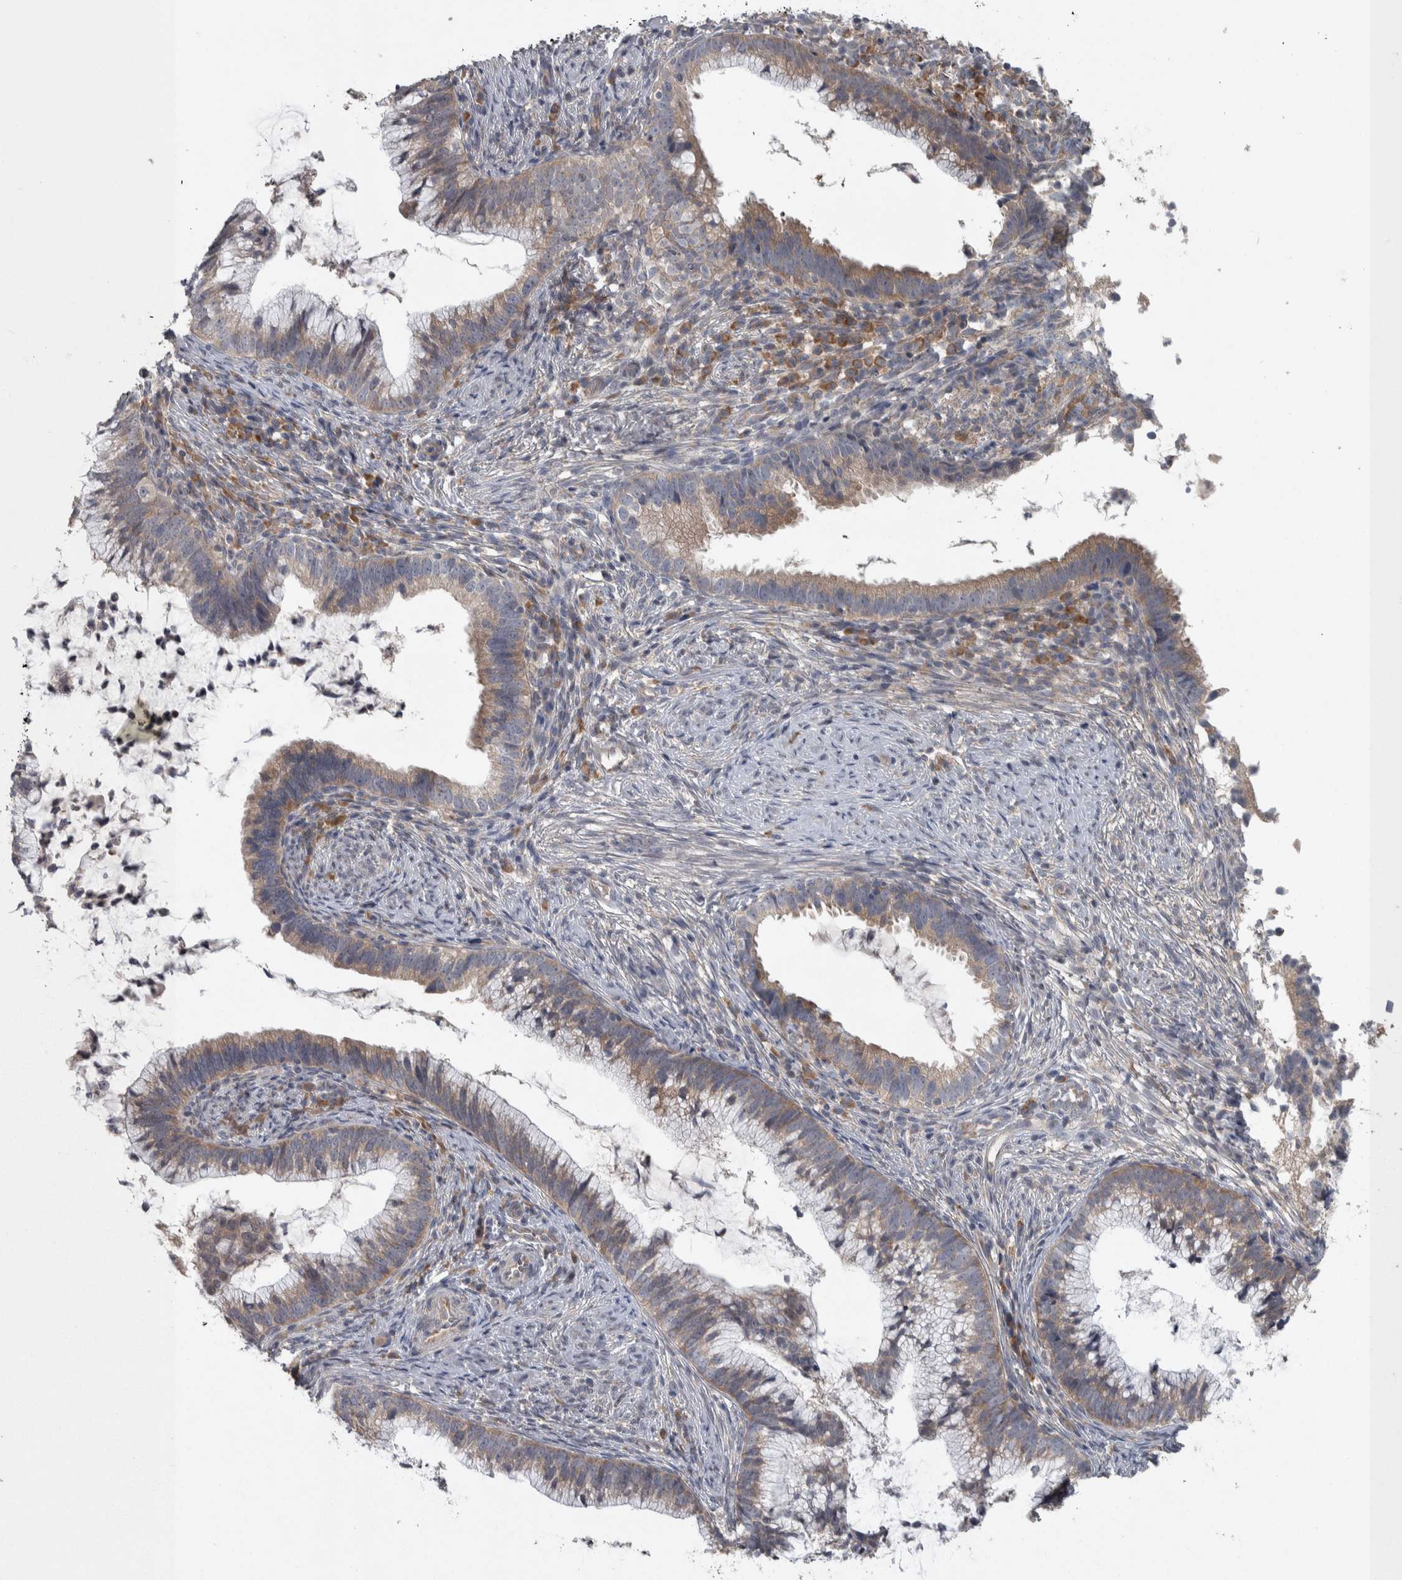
{"staining": {"intensity": "weak", "quantity": ">75%", "location": "cytoplasmic/membranous"}, "tissue": "cervical cancer", "cell_type": "Tumor cells", "image_type": "cancer", "snomed": [{"axis": "morphology", "description": "Adenocarcinoma, NOS"}, {"axis": "topography", "description": "Cervix"}], "caption": "Immunohistochemistry staining of cervical adenocarcinoma, which reveals low levels of weak cytoplasmic/membranous expression in about >75% of tumor cells indicating weak cytoplasmic/membranous protein staining. The staining was performed using DAB (brown) for protein detection and nuclei were counterstained in hematoxylin (blue).", "gene": "SRP68", "patient": {"sex": "female", "age": 36}}